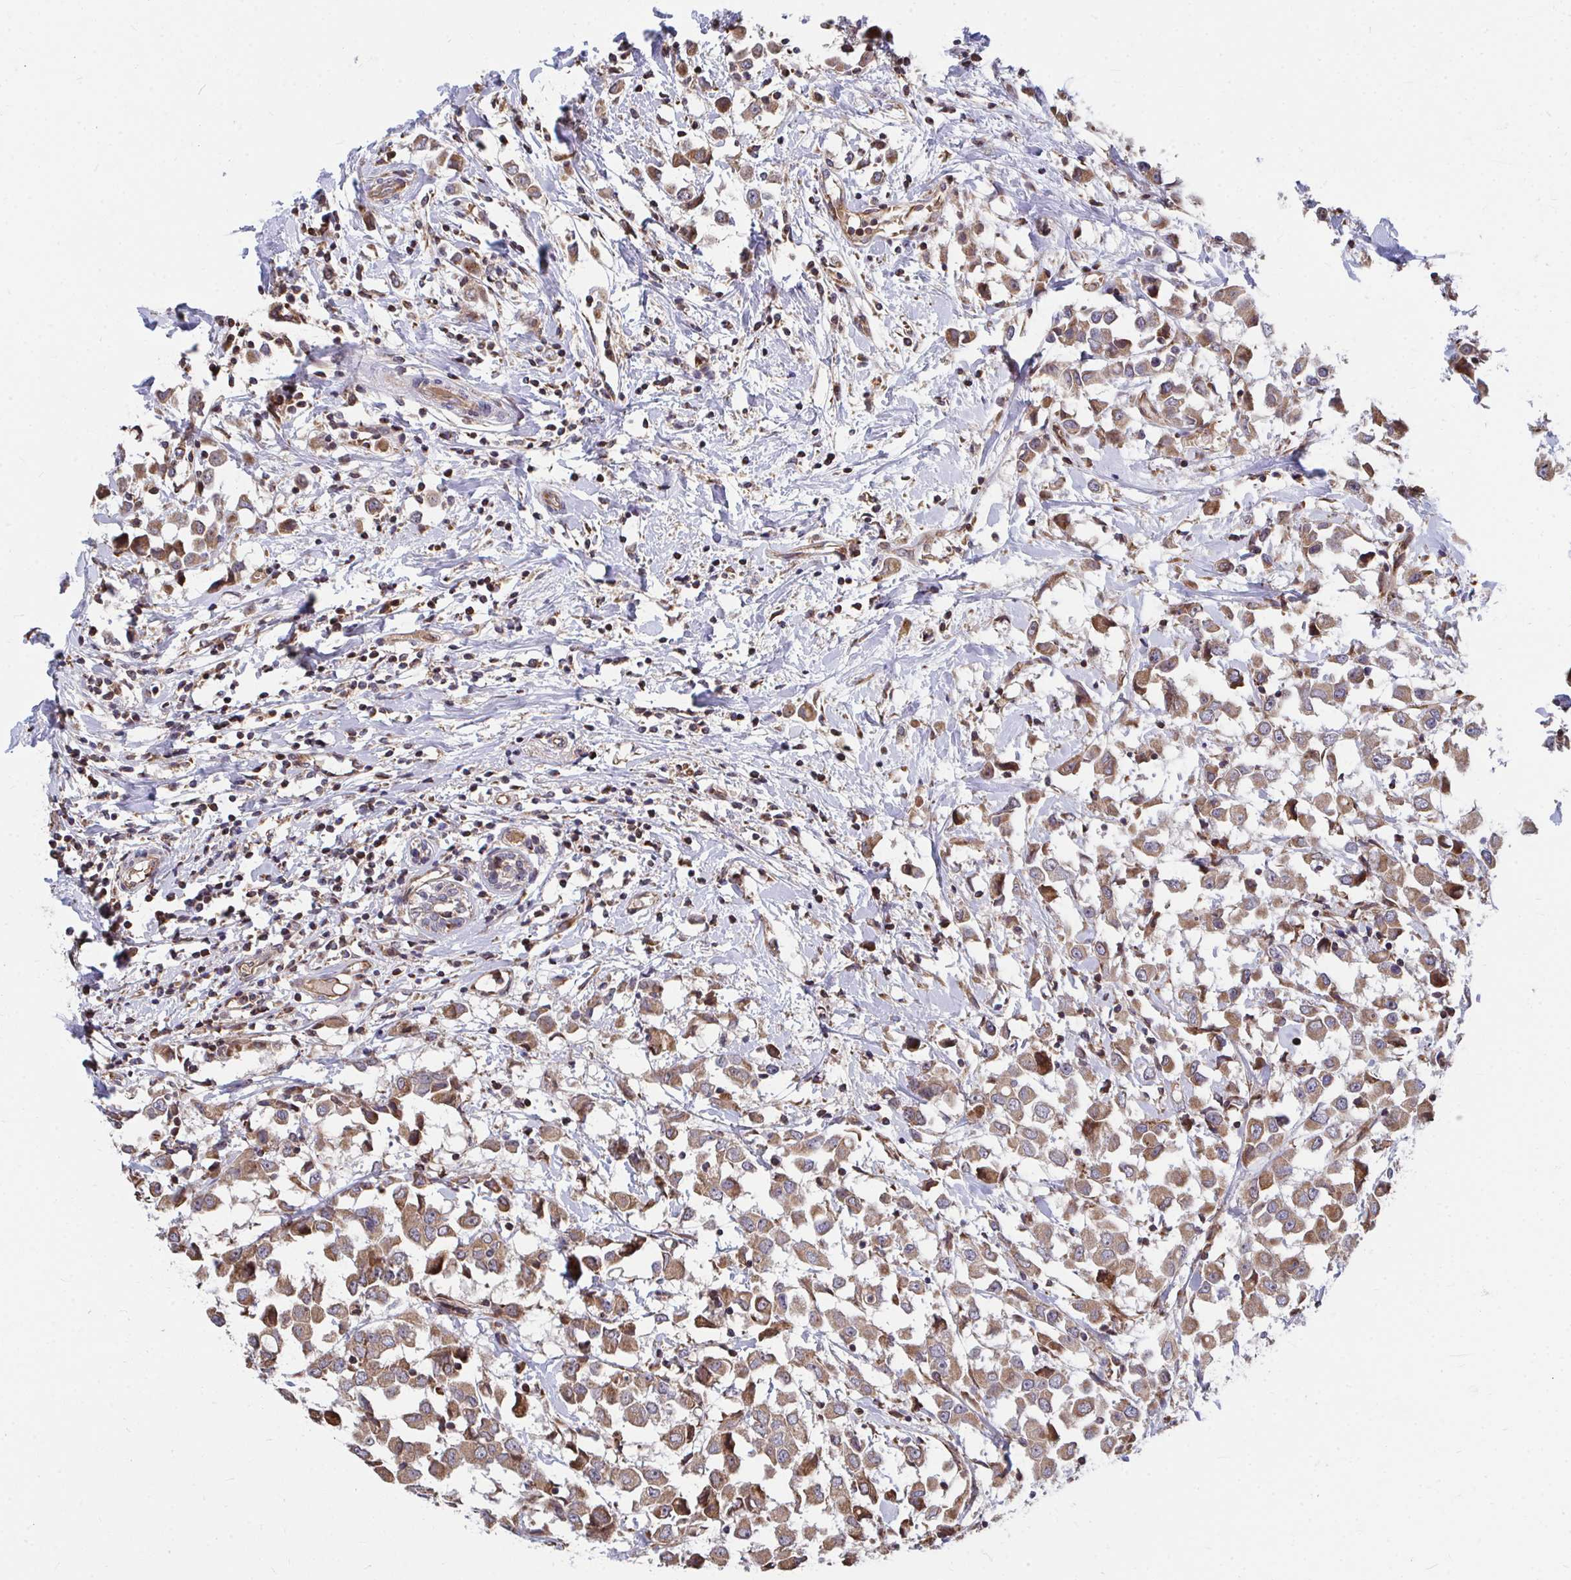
{"staining": {"intensity": "moderate", "quantity": ">75%", "location": "cytoplasmic/membranous"}, "tissue": "breast cancer", "cell_type": "Tumor cells", "image_type": "cancer", "snomed": [{"axis": "morphology", "description": "Duct carcinoma"}, {"axis": "topography", "description": "Breast"}], "caption": "There is medium levels of moderate cytoplasmic/membranous staining in tumor cells of breast cancer (infiltrating ductal carcinoma), as demonstrated by immunohistochemical staining (brown color).", "gene": "FAM89A", "patient": {"sex": "female", "age": 61}}